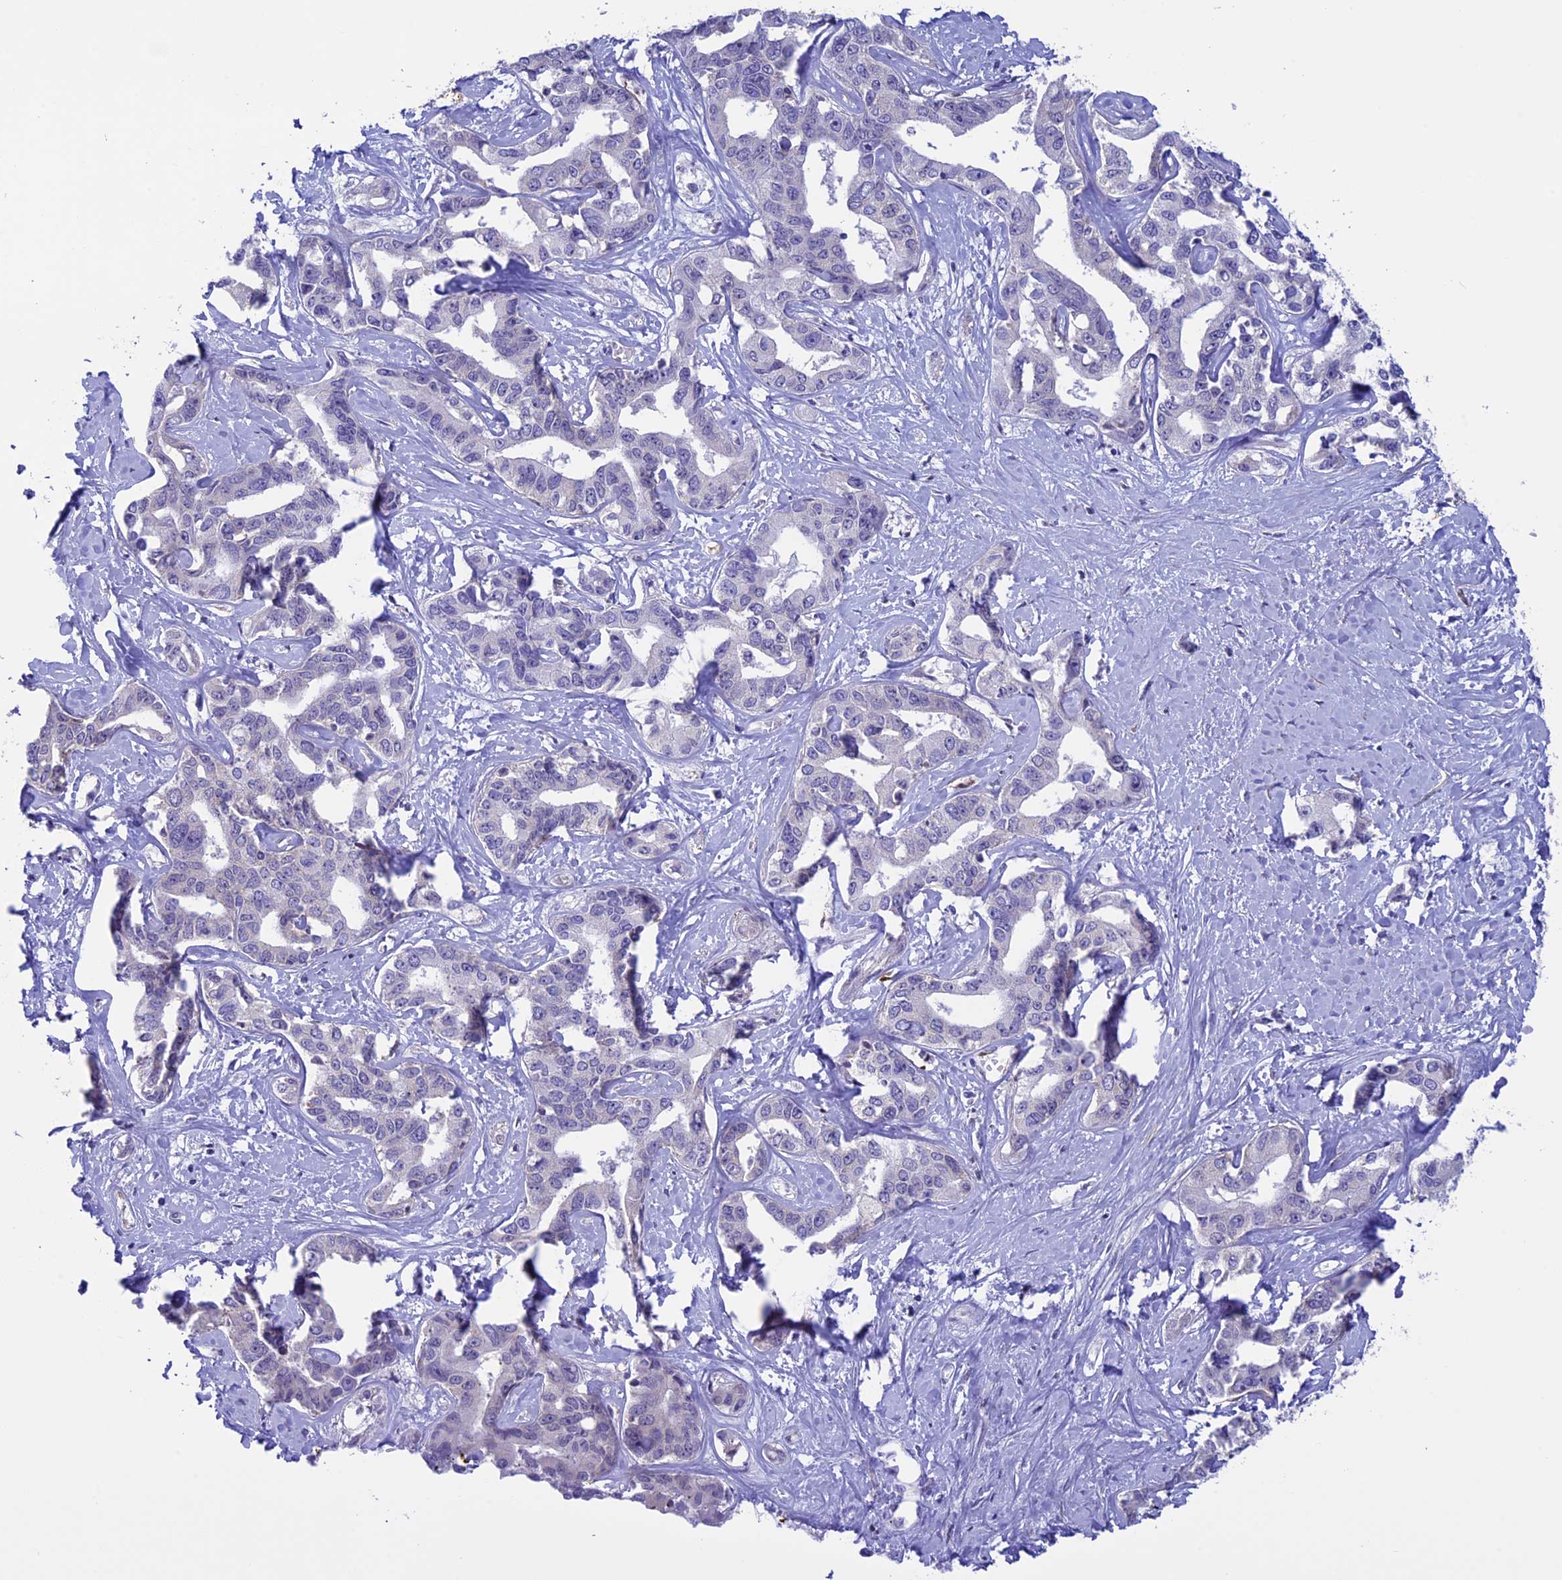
{"staining": {"intensity": "negative", "quantity": "none", "location": "none"}, "tissue": "liver cancer", "cell_type": "Tumor cells", "image_type": "cancer", "snomed": [{"axis": "morphology", "description": "Cholangiocarcinoma"}, {"axis": "topography", "description": "Liver"}], "caption": "Tumor cells are negative for brown protein staining in liver cholangiocarcinoma.", "gene": "IGSF6", "patient": {"sex": "male", "age": 59}}